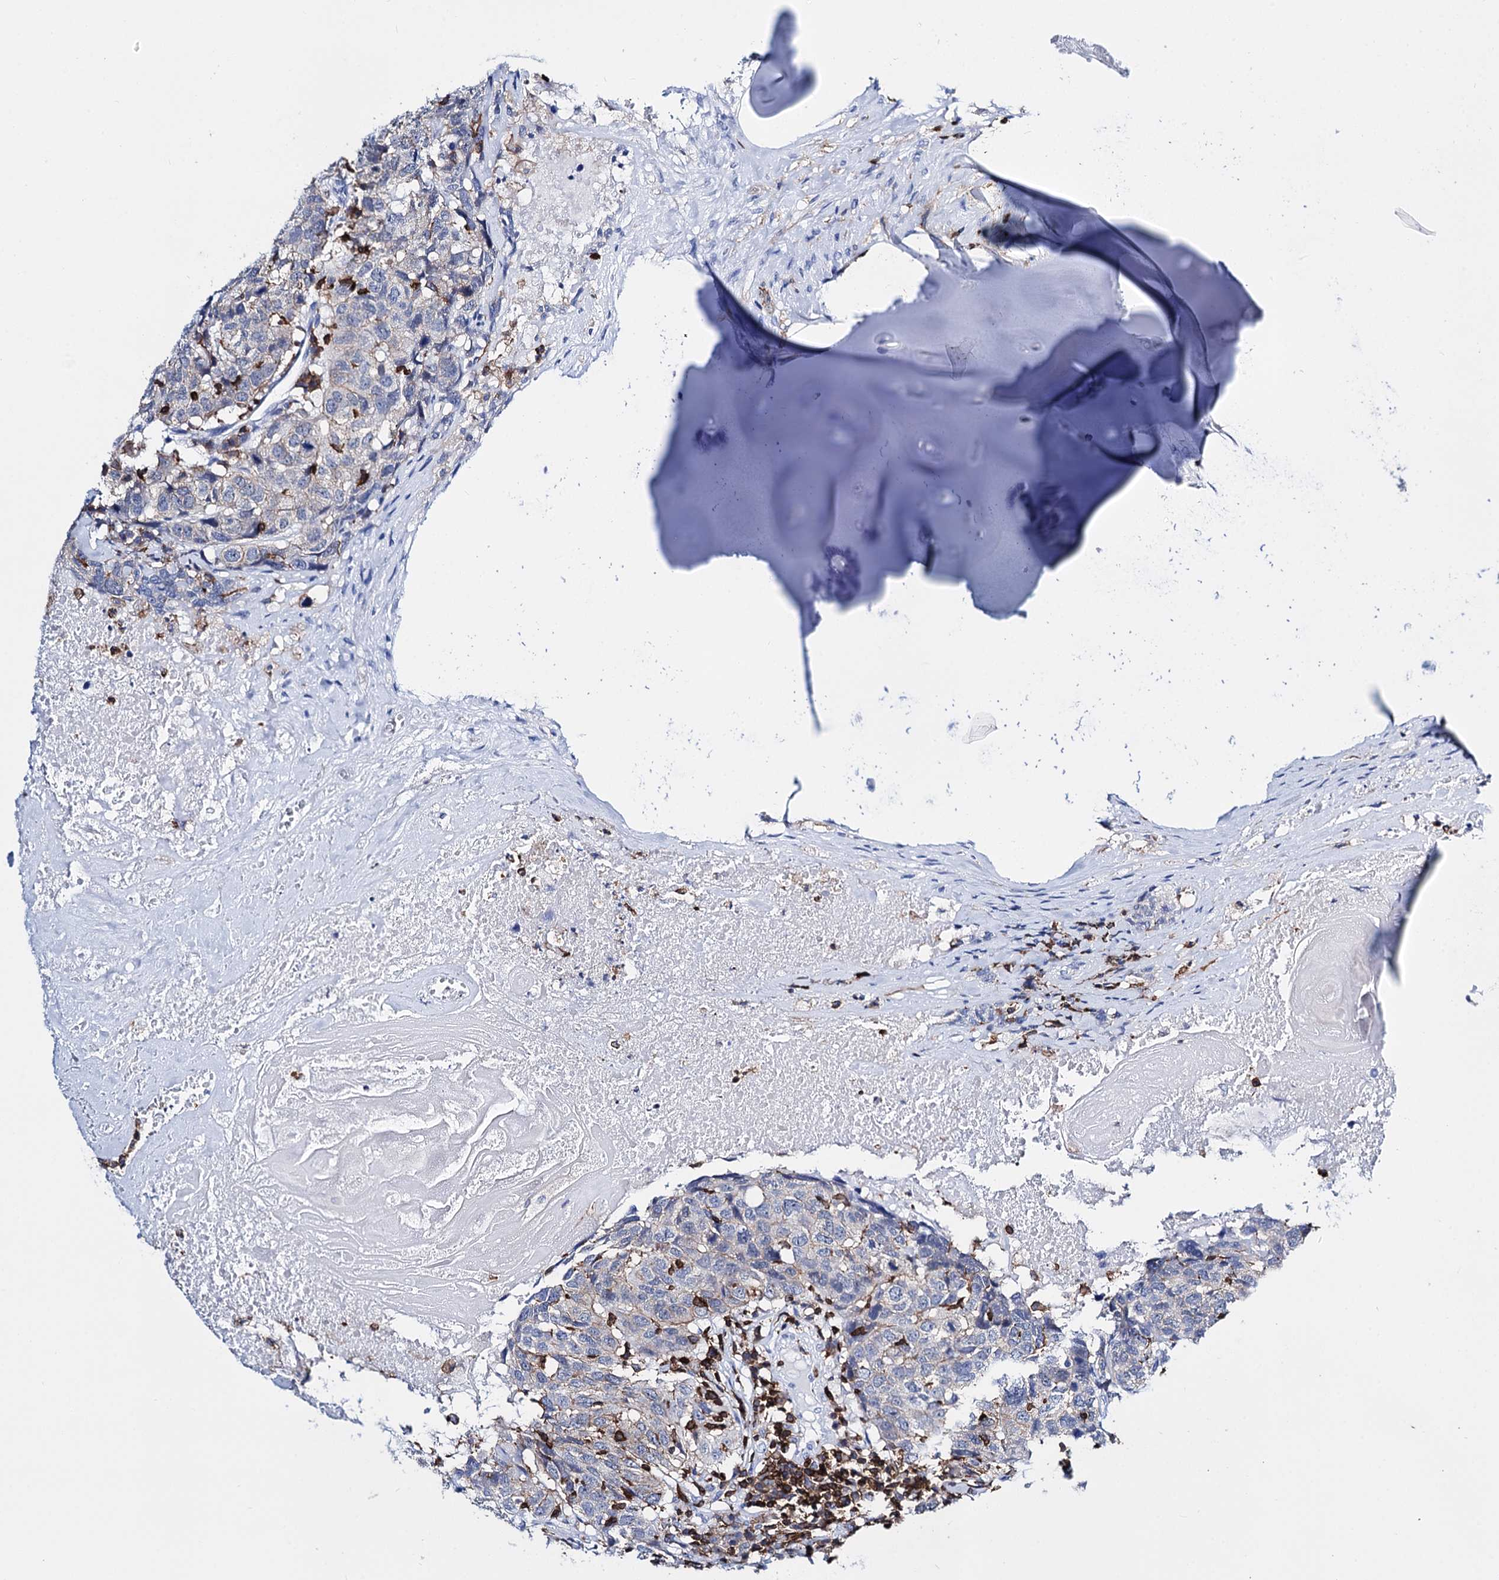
{"staining": {"intensity": "weak", "quantity": "25%-75%", "location": "cytoplasmic/membranous"}, "tissue": "head and neck cancer", "cell_type": "Tumor cells", "image_type": "cancer", "snomed": [{"axis": "morphology", "description": "Squamous cell carcinoma, NOS"}, {"axis": "topography", "description": "Head-Neck"}], "caption": "The micrograph demonstrates staining of squamous cell carcinoma (head and neck), revealing weak cytoplasmic/membranous protein positivity (brown color) within tumor cells. (DAB IHC, brown staining for protein, blue staining for nuclei).", "gene": "DEF6", "patient": {"sex": "male", "age": 66}}